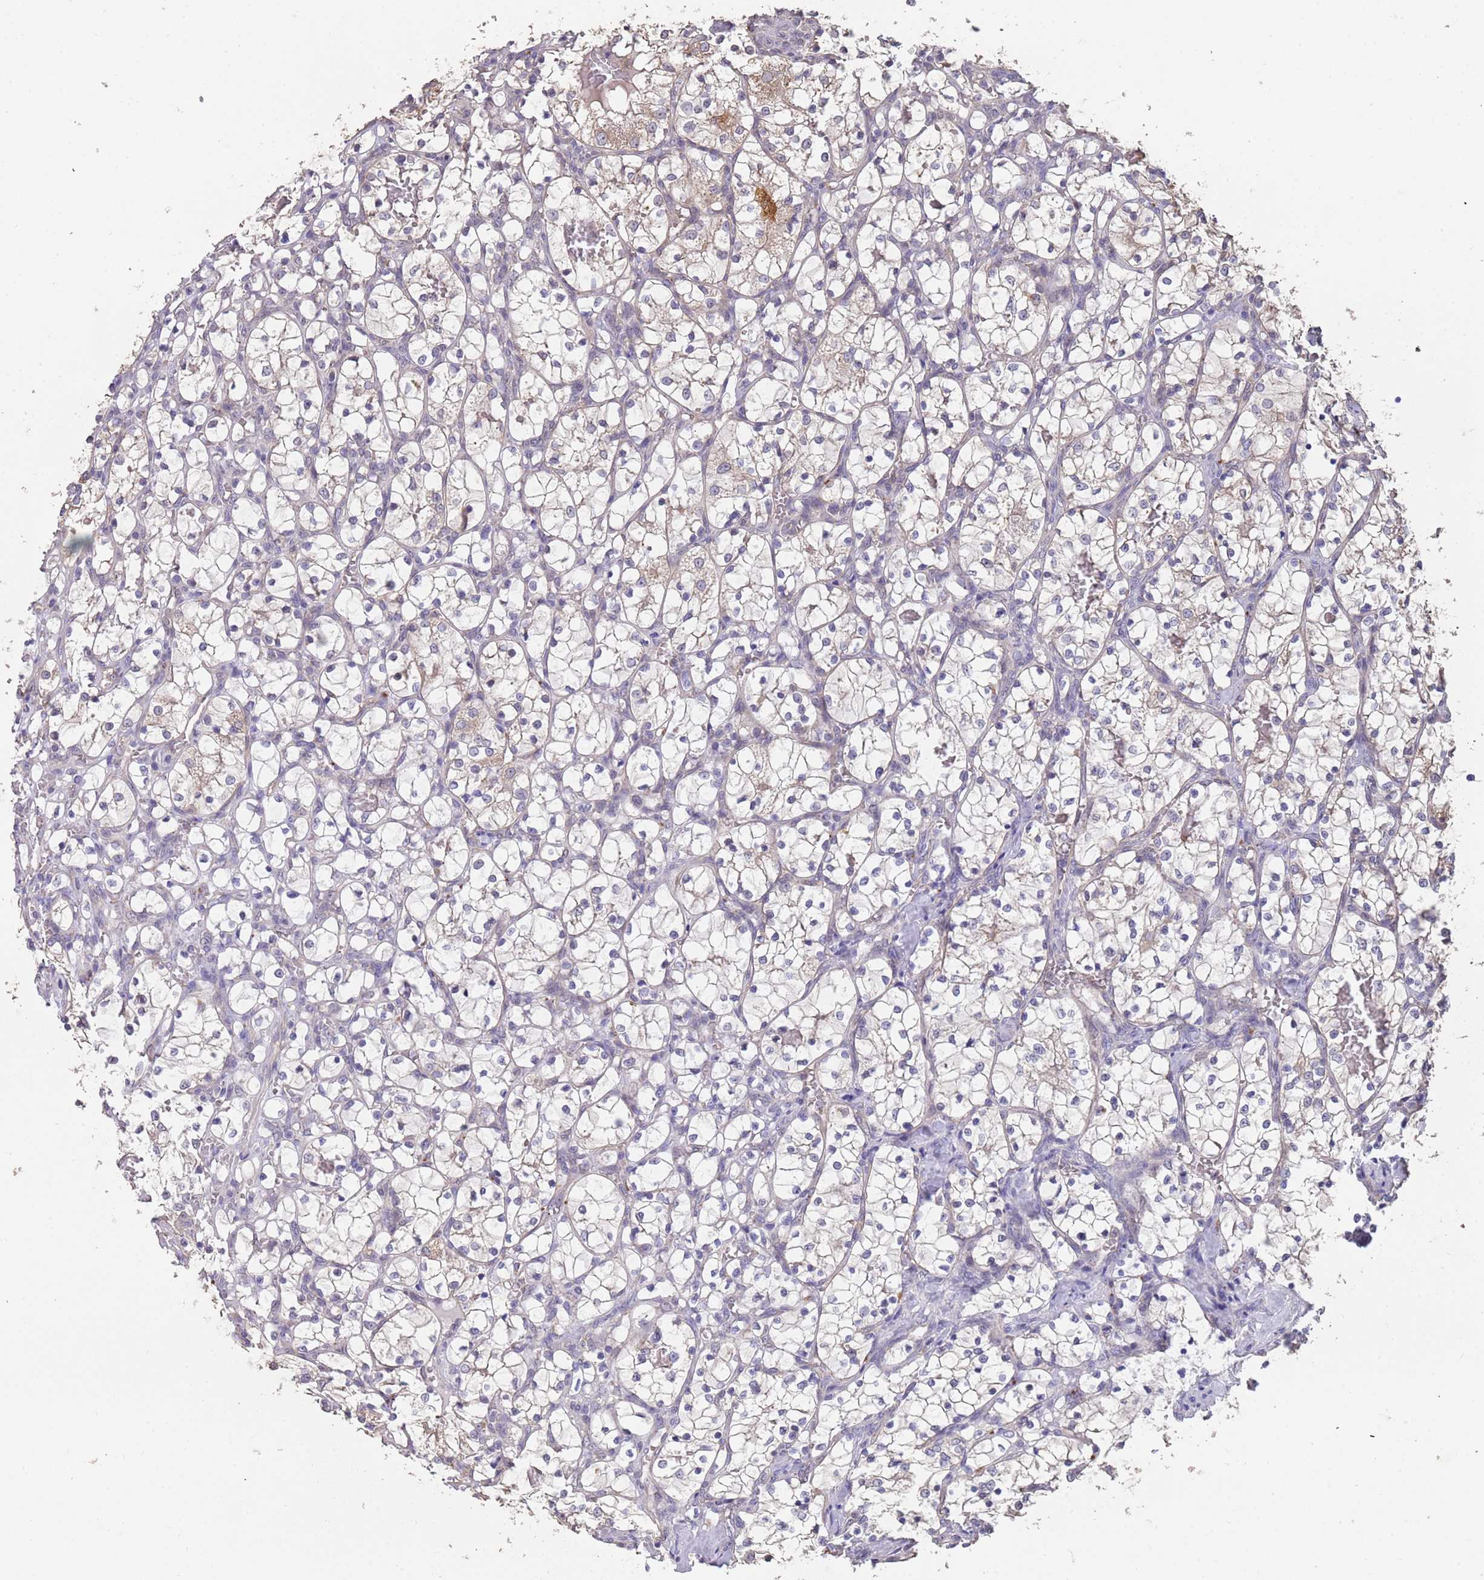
{"staining": {"intensity": "negative", "quantity": "none", "location": "none"}, "tissue": "renal cancer", "cell_type": "Tumor cells", "image_type": "cancer", "snomed": [{"axis": "morphology", "description": "Adenocarcinoma, NOS"}, {"axis": "topography", "description": "Kidney"}], "caption": "This is an immunohistochemistry photomicrograph of renal cancer. There is no staining in tumor cells.", "gene": "TMEM64", "patient": {"sex": "female", "age": 69}}